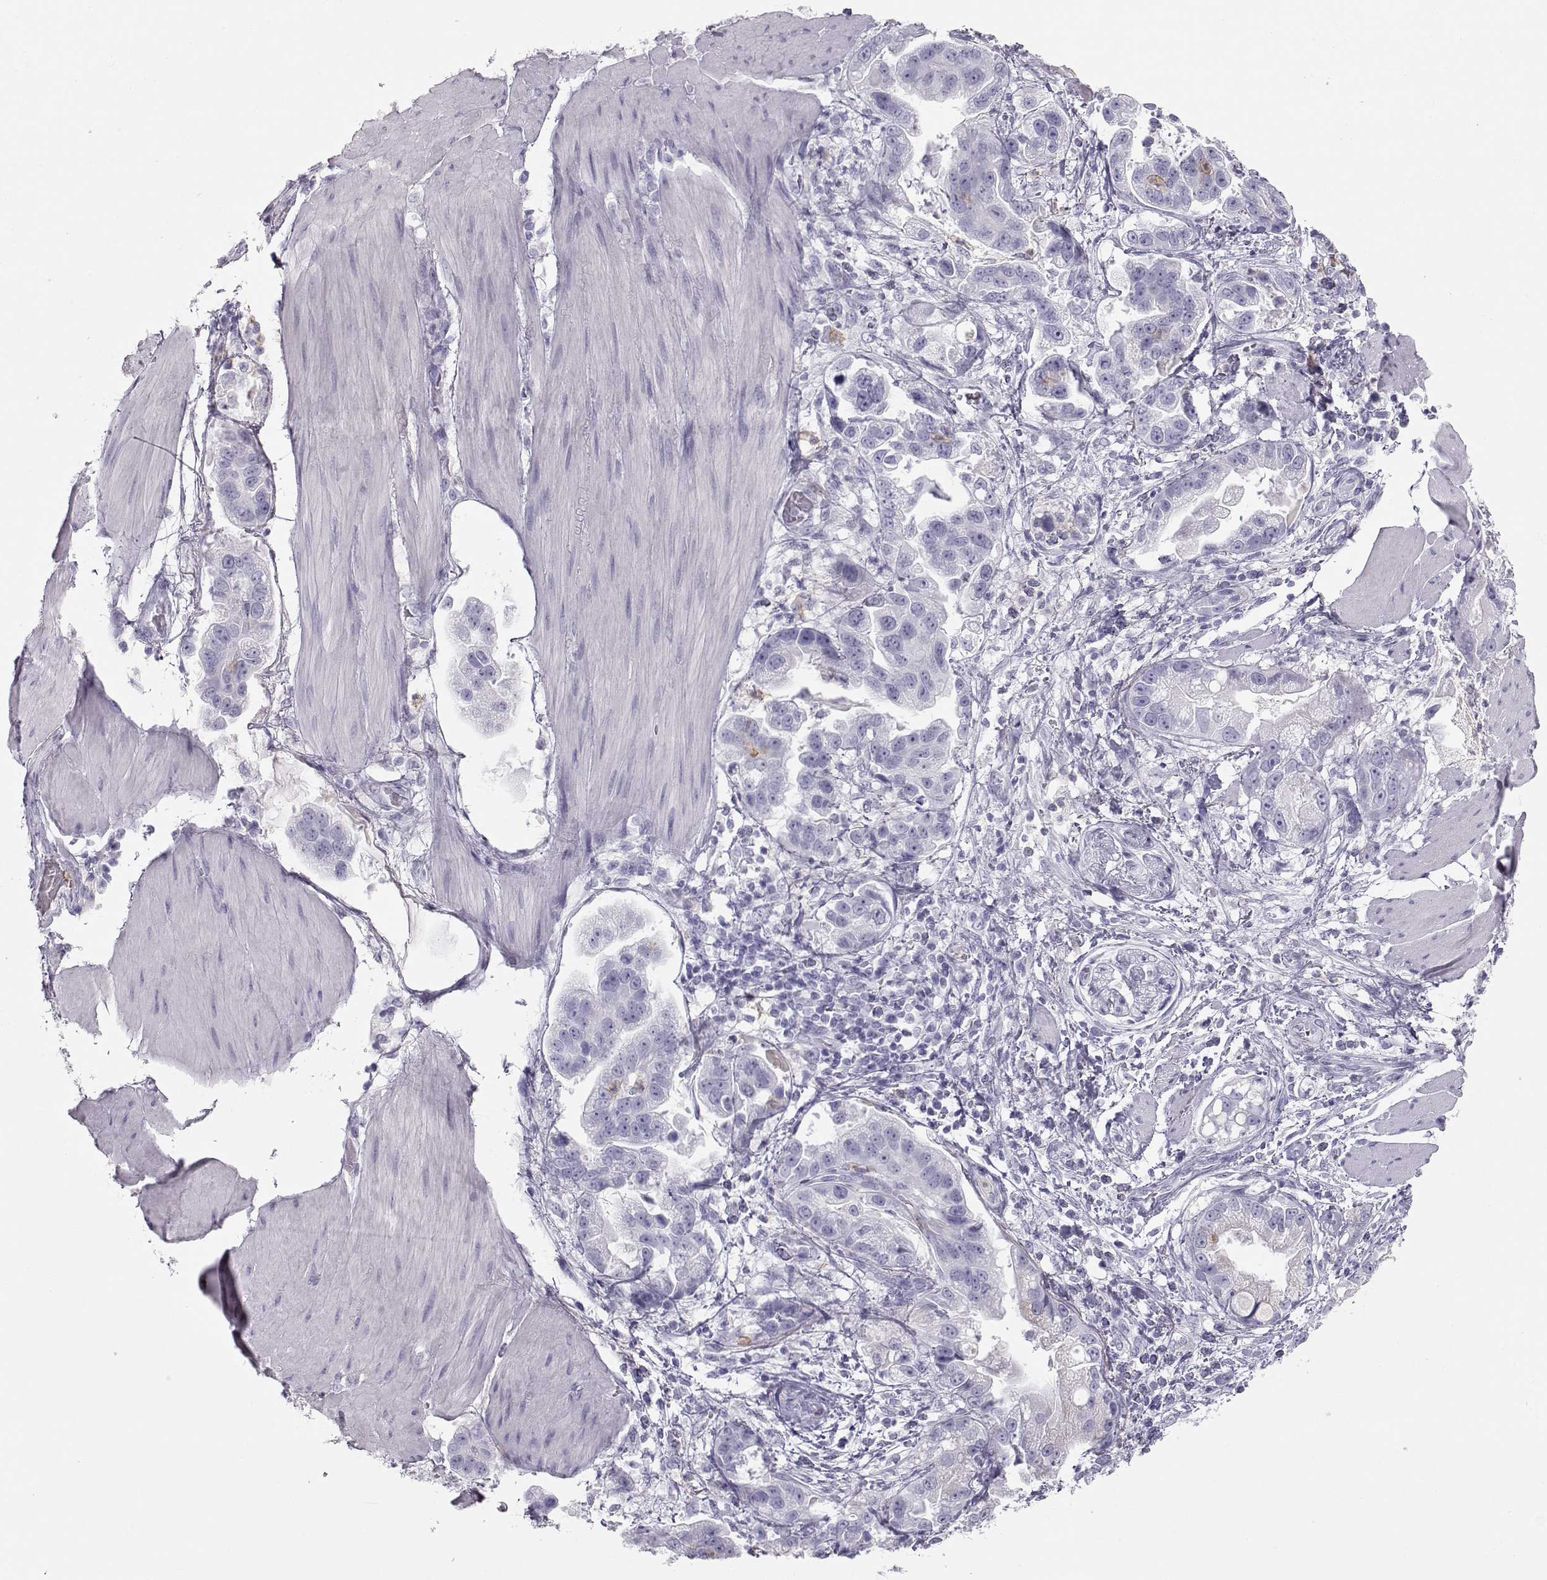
{"staining": {"intensity": "negative", "quantity": "none", "location": "none"}, "tissue": "stomach cancer", "cell_type": "Tumor cells", "image_type": "cancer", "snomed": [{"axis": "morphology", "description": "Adenocarcinoma, NOS"}, {"axis": "topography", "description": "Stomach"}], "caption": "The micrograph demonstrates no staining of tumor cells in stomach adenocarcinoma. (DAB (3,3'-diaminobenzidine) immunohistochemistry visualized using brightfield microscopy, high magnification).", "gene": "MIP", "patient": {"sex": "male", "age": 59}}